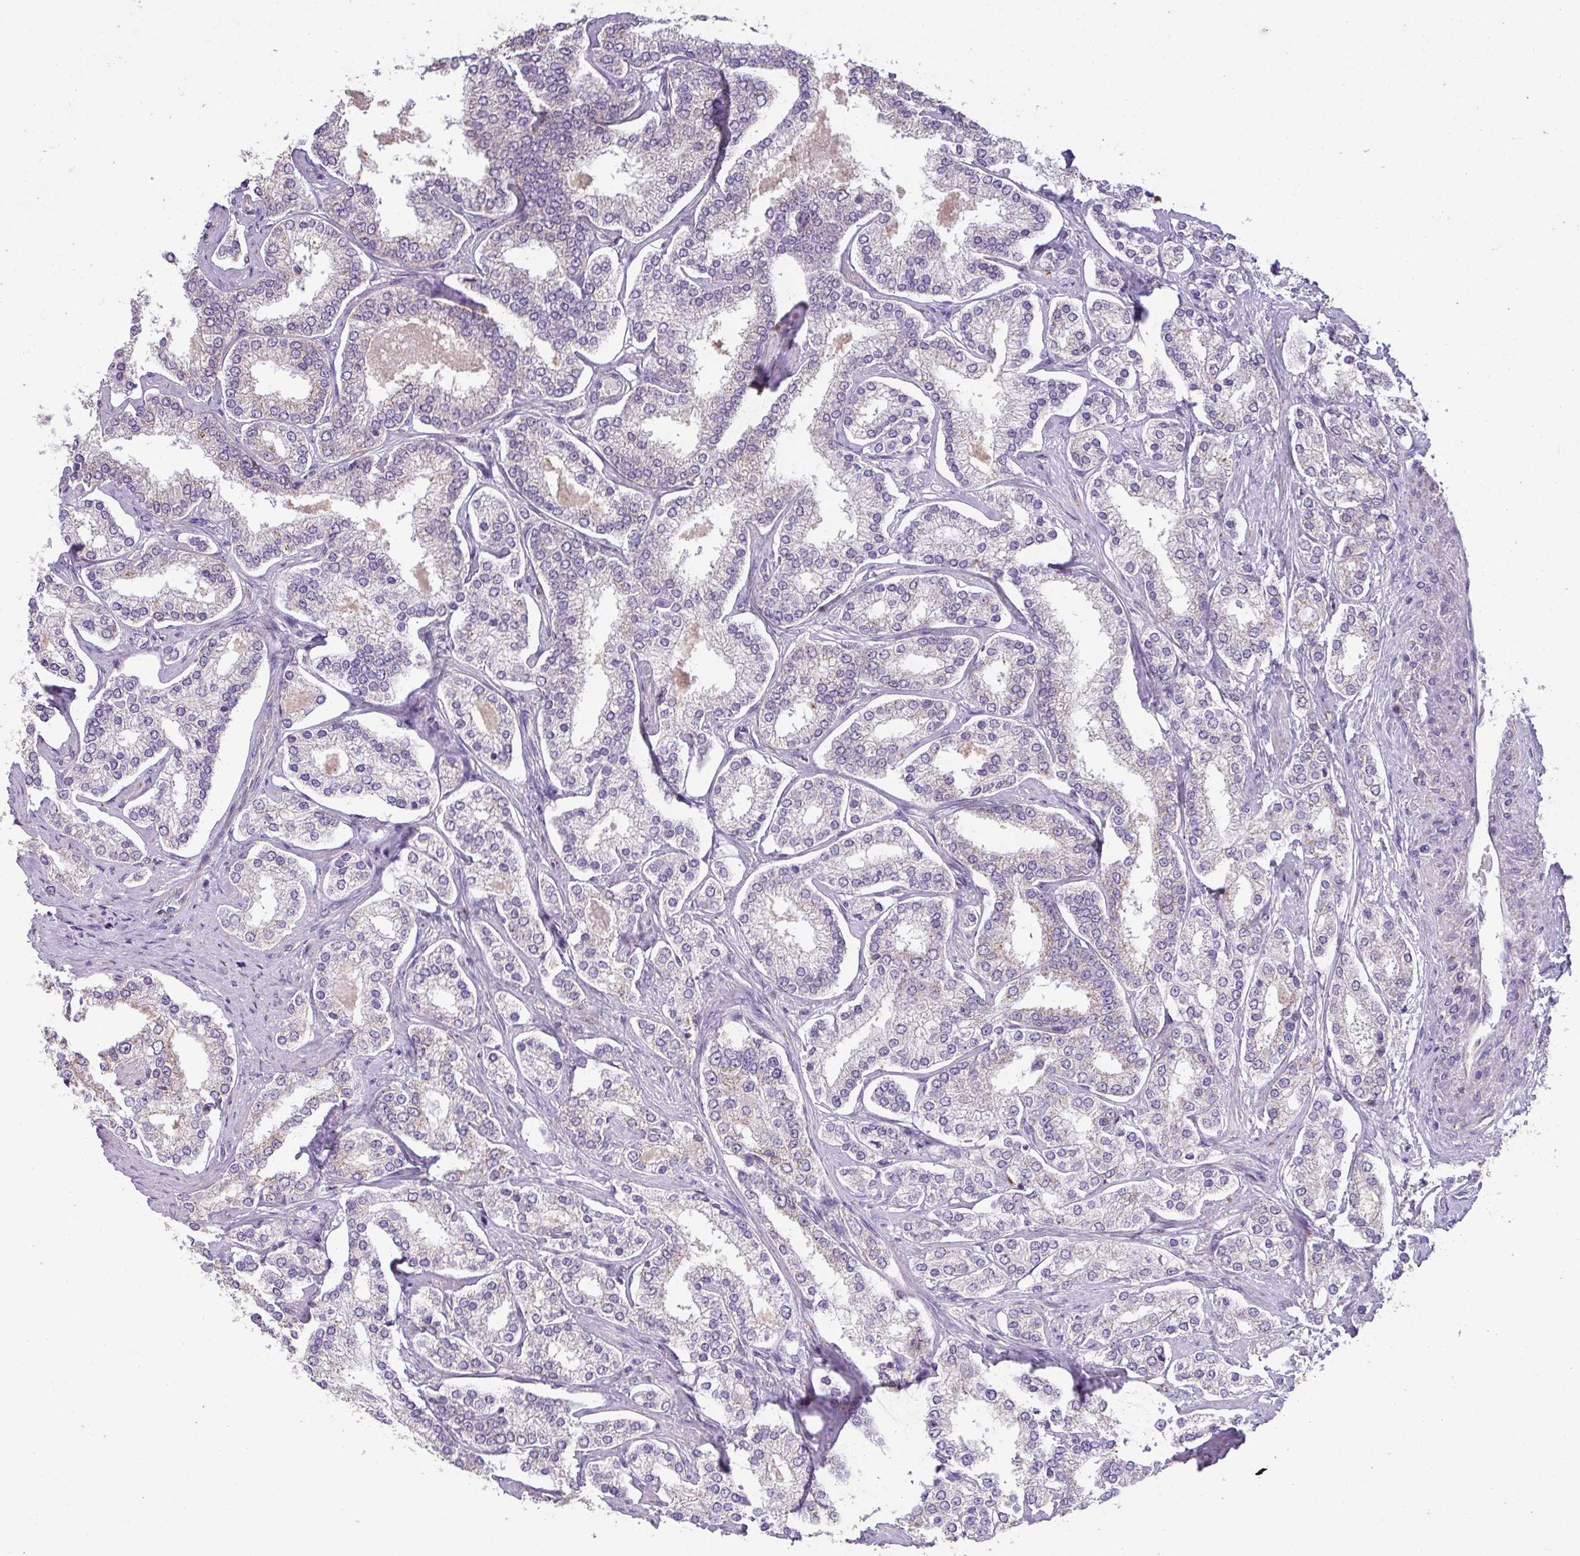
{"staining": {"intensity": "negative", "quantity": "none", "location": "none"}, "tissue": "prostate cancer", "cell_type": "Tumor cells", "image_type": "cancer", "snomed": [{"axis": "morphology", "description": "Normal tissue, NOS"}, {"axis": "morphology", "description": "Adenocarcinoma, High grade"}, {"axis": "topography", "description": "Prostate"}], "caption": "Prostate cancer (high-grade adenocarcinoma) was stained to show a protein in brown. There is no significant positivity in tumor cells. The staining was performed using DAB to visualize the protein expression in brown, while the nuclei were stained in blue with hematoxylin (Magnification: 20x).", "gene": "PALS2", "patient": {"sex": "male", "age": 83}}